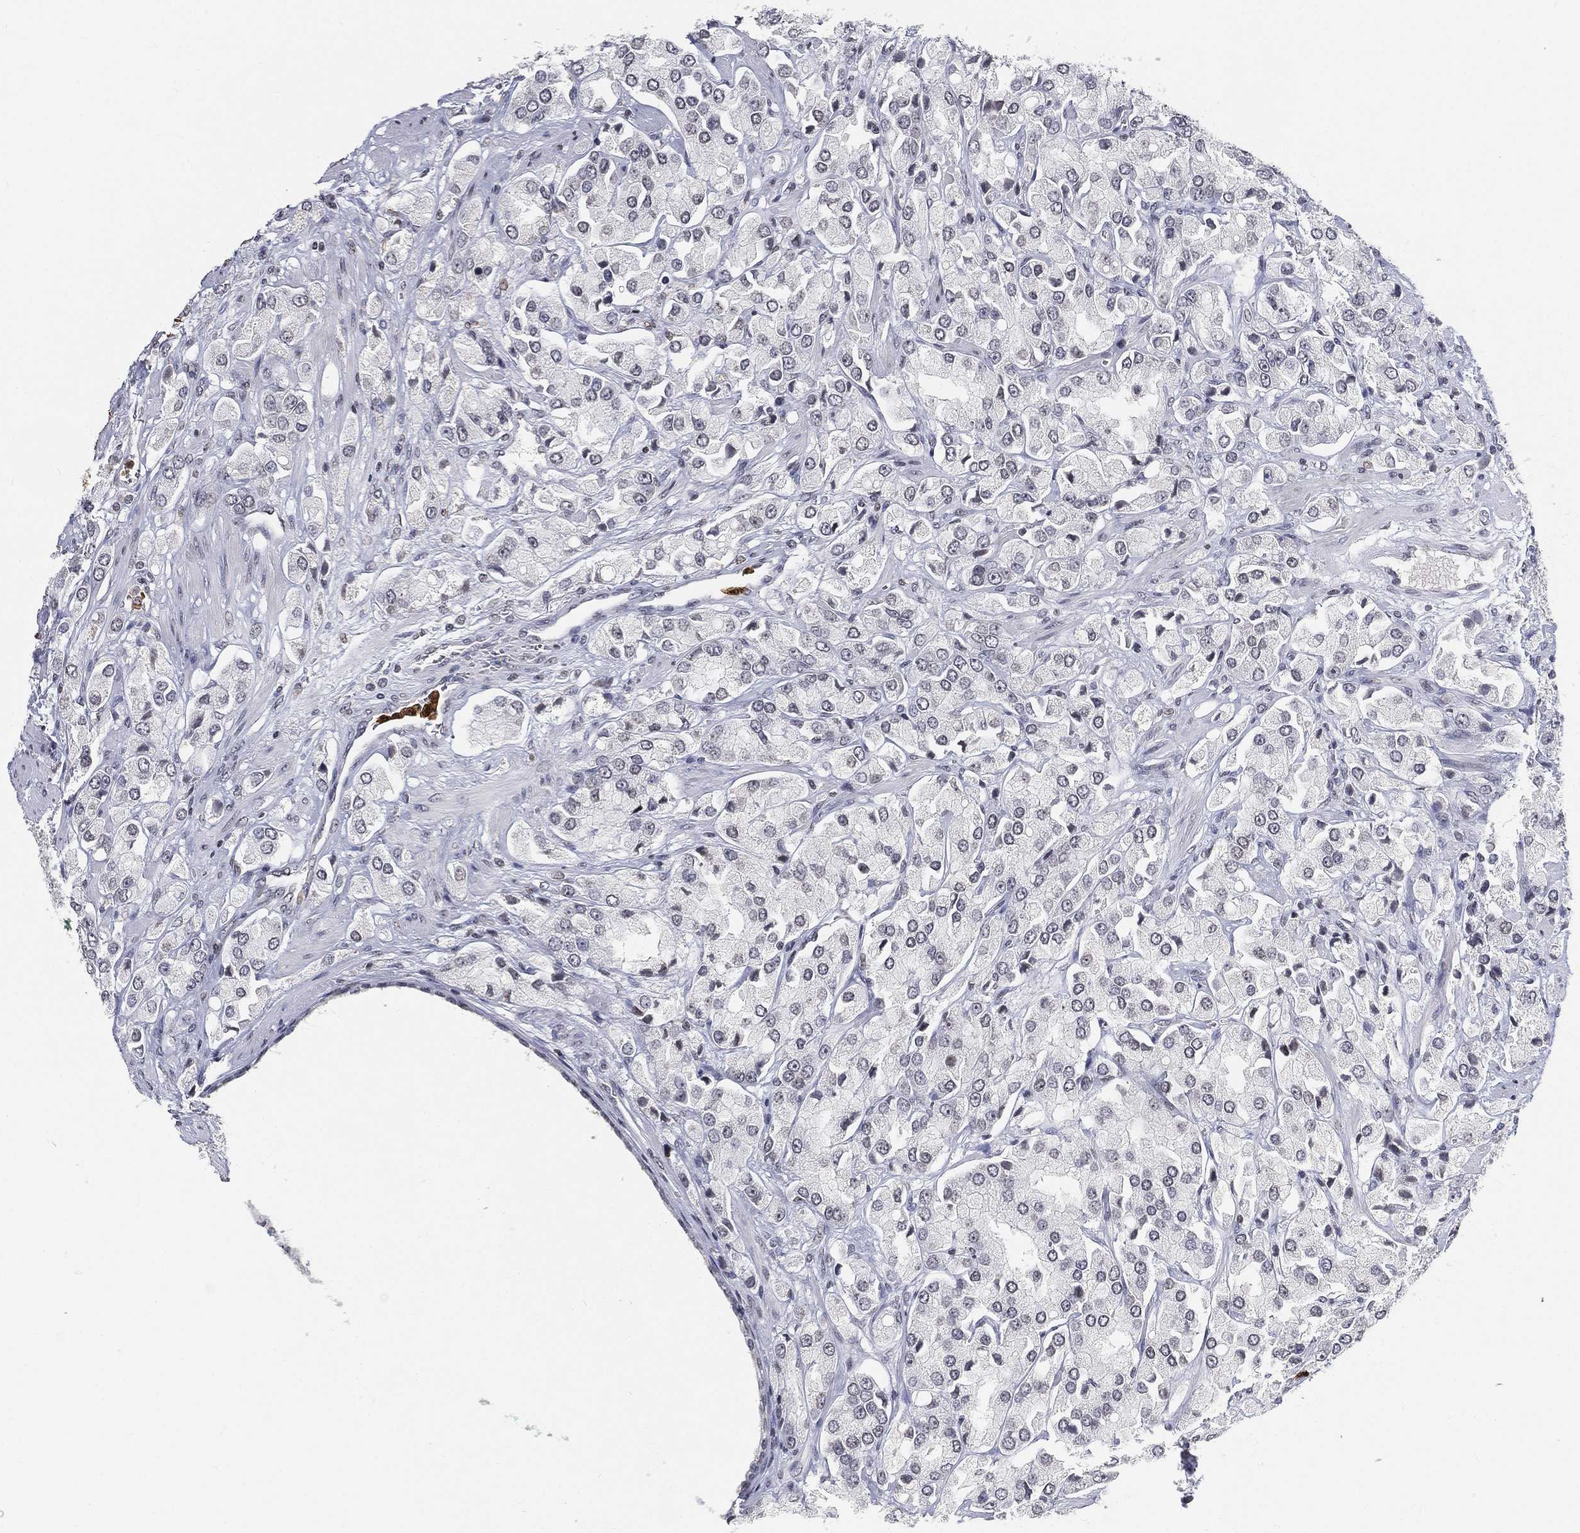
{"staining": {"intensity": "negative", "quantity": "none", "location": "none"}, "tissue": "prostate cancer", "cell_type": "Tumor cells", "image_type": "cancer", "snomed": [{"axis": "morphology", "description": "Adenocarcinoma, NOS"}, {"axis": "topography", "description": "Prostate and seminal vesicle, NOS"}, {"axis": "topography", "description": "Prostate"}], "caption": "A histopathology image of prostate adenocarcinoma stained for a protein displays no brown staining in tumor cells.", "gene": "ARG1", "patient": {"sex": "male", "age": 64}}